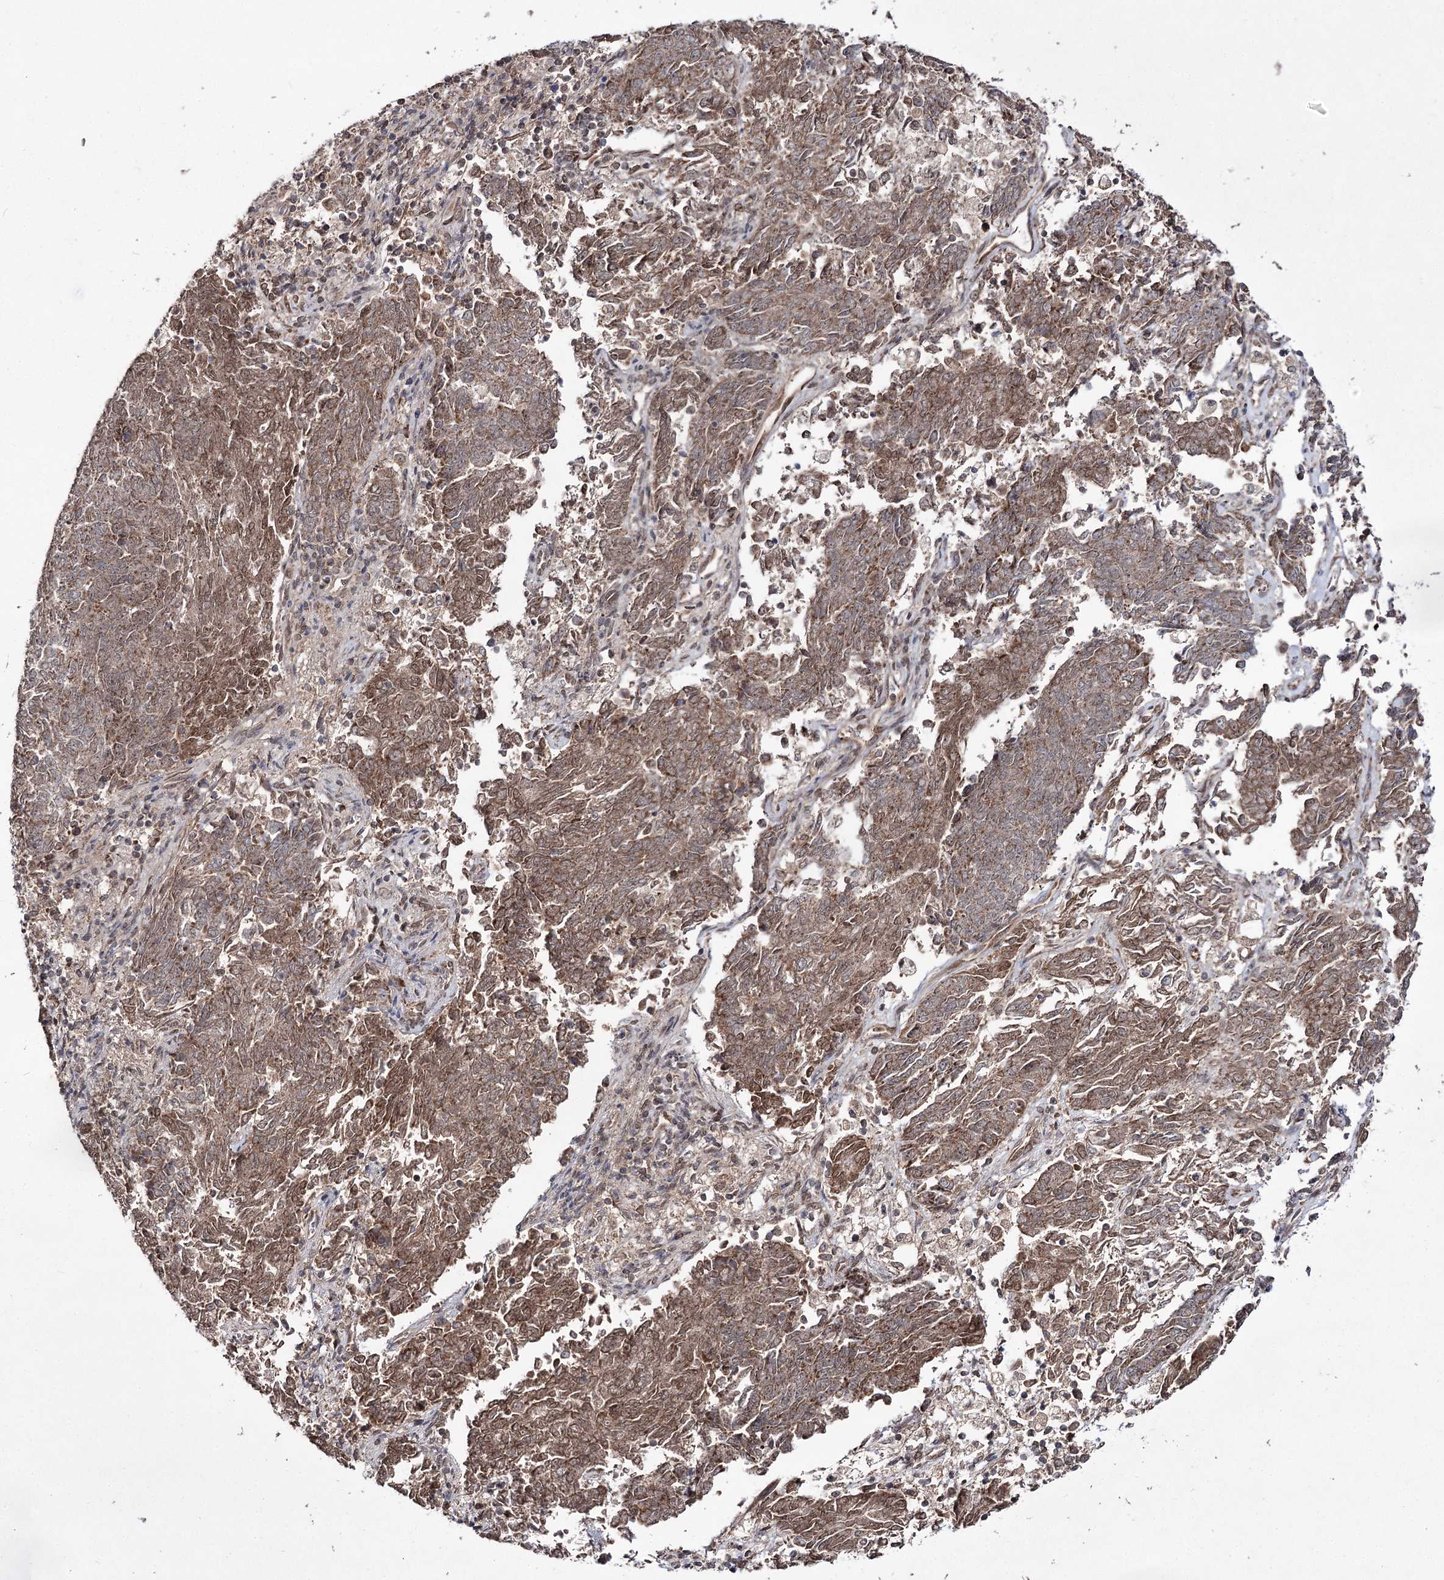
{"staining": {"intensity": "moderate", "quantity": ">75%", "location": "cytoplasmic/membranous,nuclear"}, "tissue": "endometrial cancer", "cell_type": "Tumor cells", "image_type": "cancer", "snomed": [{"axis": "morphology", "description": "Adenocarcinoma, NOS"}, {"axis": "topography", "description": "Endometrium"}], "caption": "Adenocarcinoma (endometrial) was stained to show a protein in brown. There is medium levels of moderate cytoplasmic/membranous and nuclear expression in about >75% of tumor cells. (Stains: DAB (3,3'-diaminobenzidine) in brown, nuclei in blue, Microscopy: brightfield microscopy at high magnification).", "gene": "TRNT1", "patient": {"sex": "female", "age": 80}}